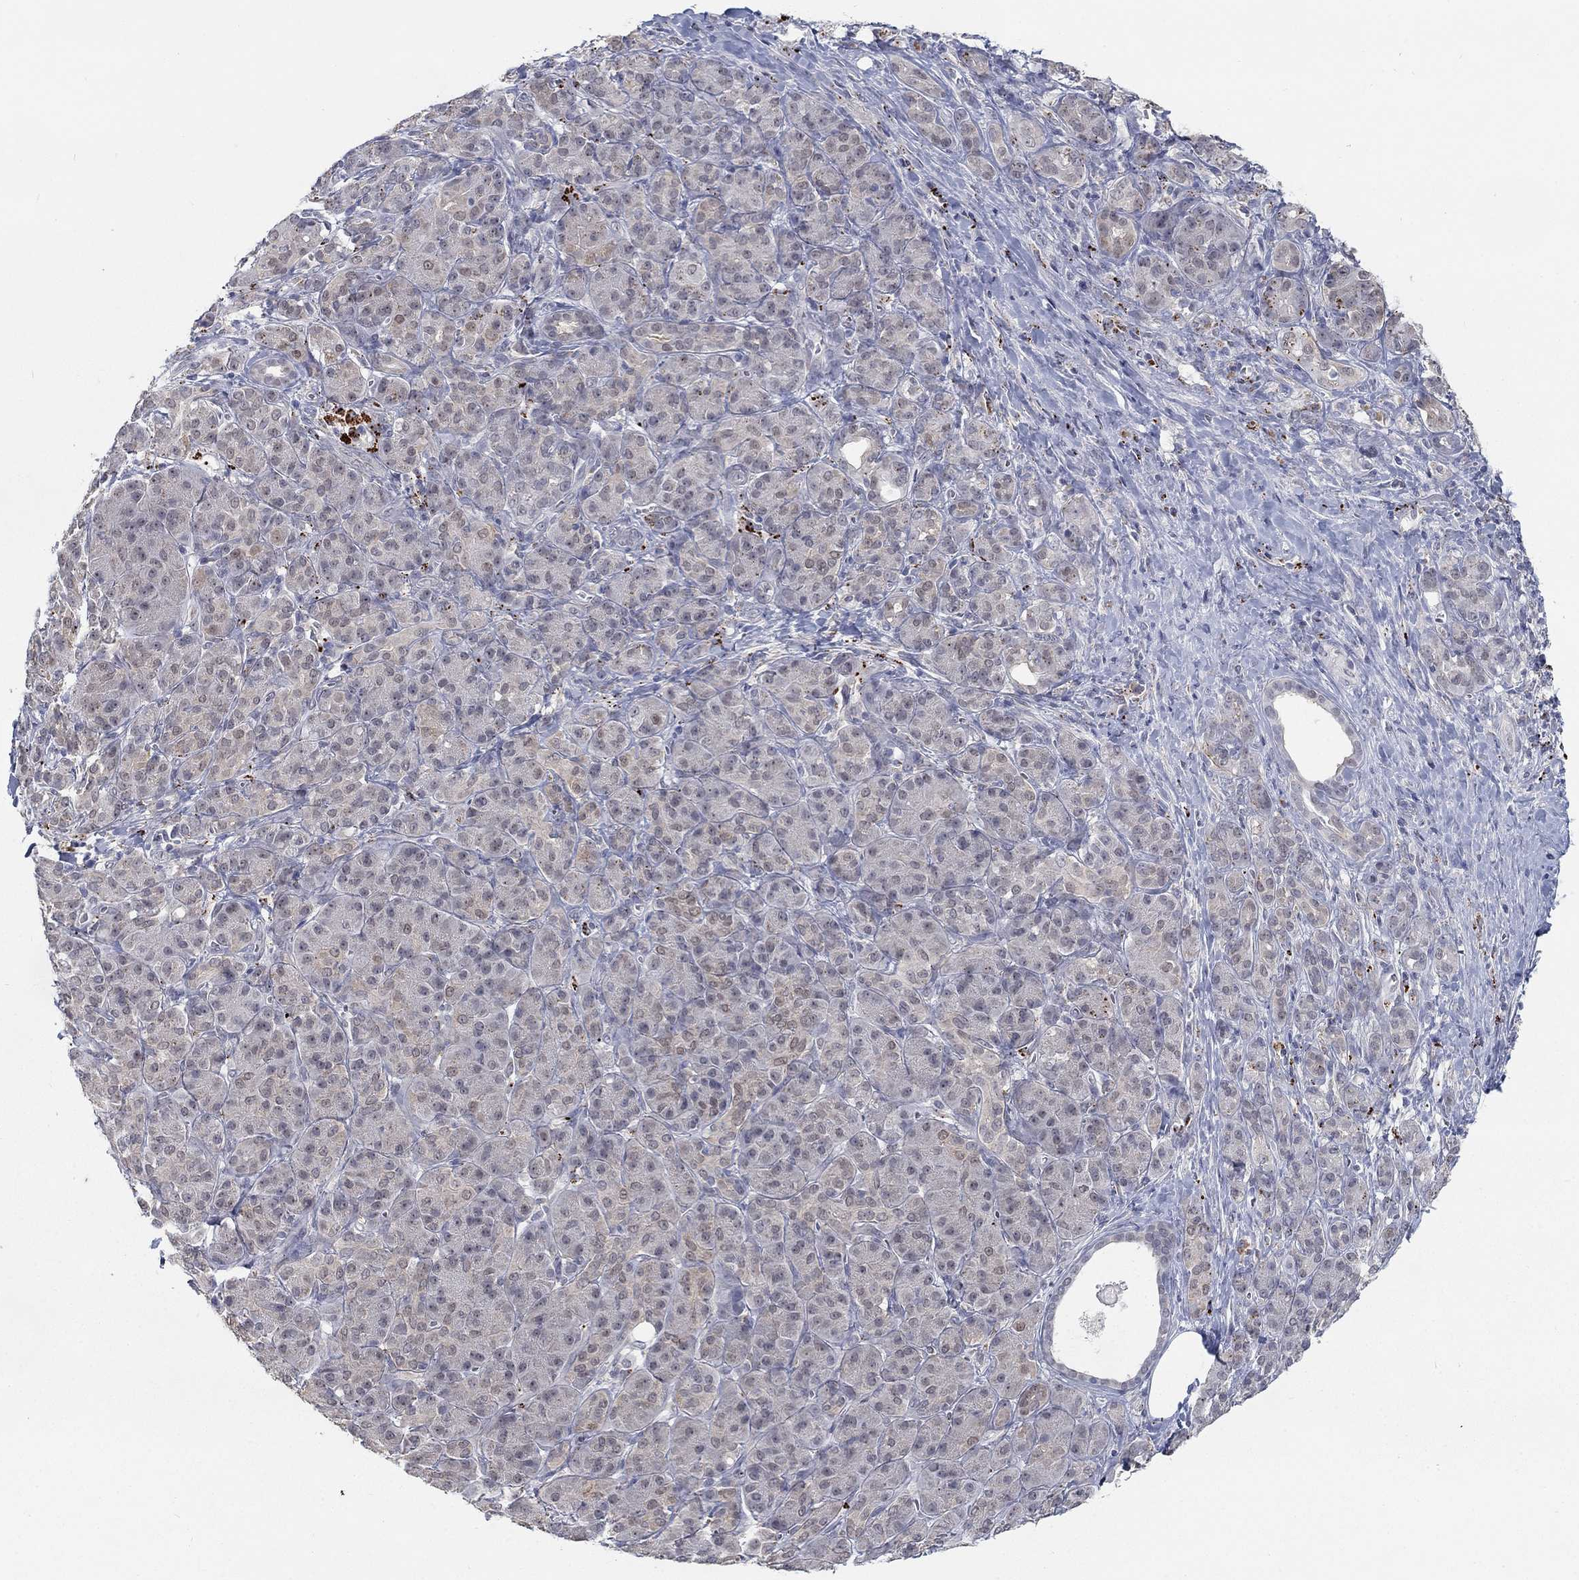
{"staining": {"intensity": "weak", "quantity": "<25%", "location": "cytoplasmic/membranous"}, "tissue": "pancreatic cancer", "cell_type": "Tumor cells", "image_type": "cancer", "snomed": [{"axis": "morphology", "description": "Adenocarcinoma, NOS"}, {"axis": "topography", "description": "Pancreas"}], "caption": "Pancreatic cancer stained for a protein using immunohistochemistry (IHC) displays no expression tumor cells.", "gene": "MTSS2", "patient": {"sex": "male", "age": 61}}